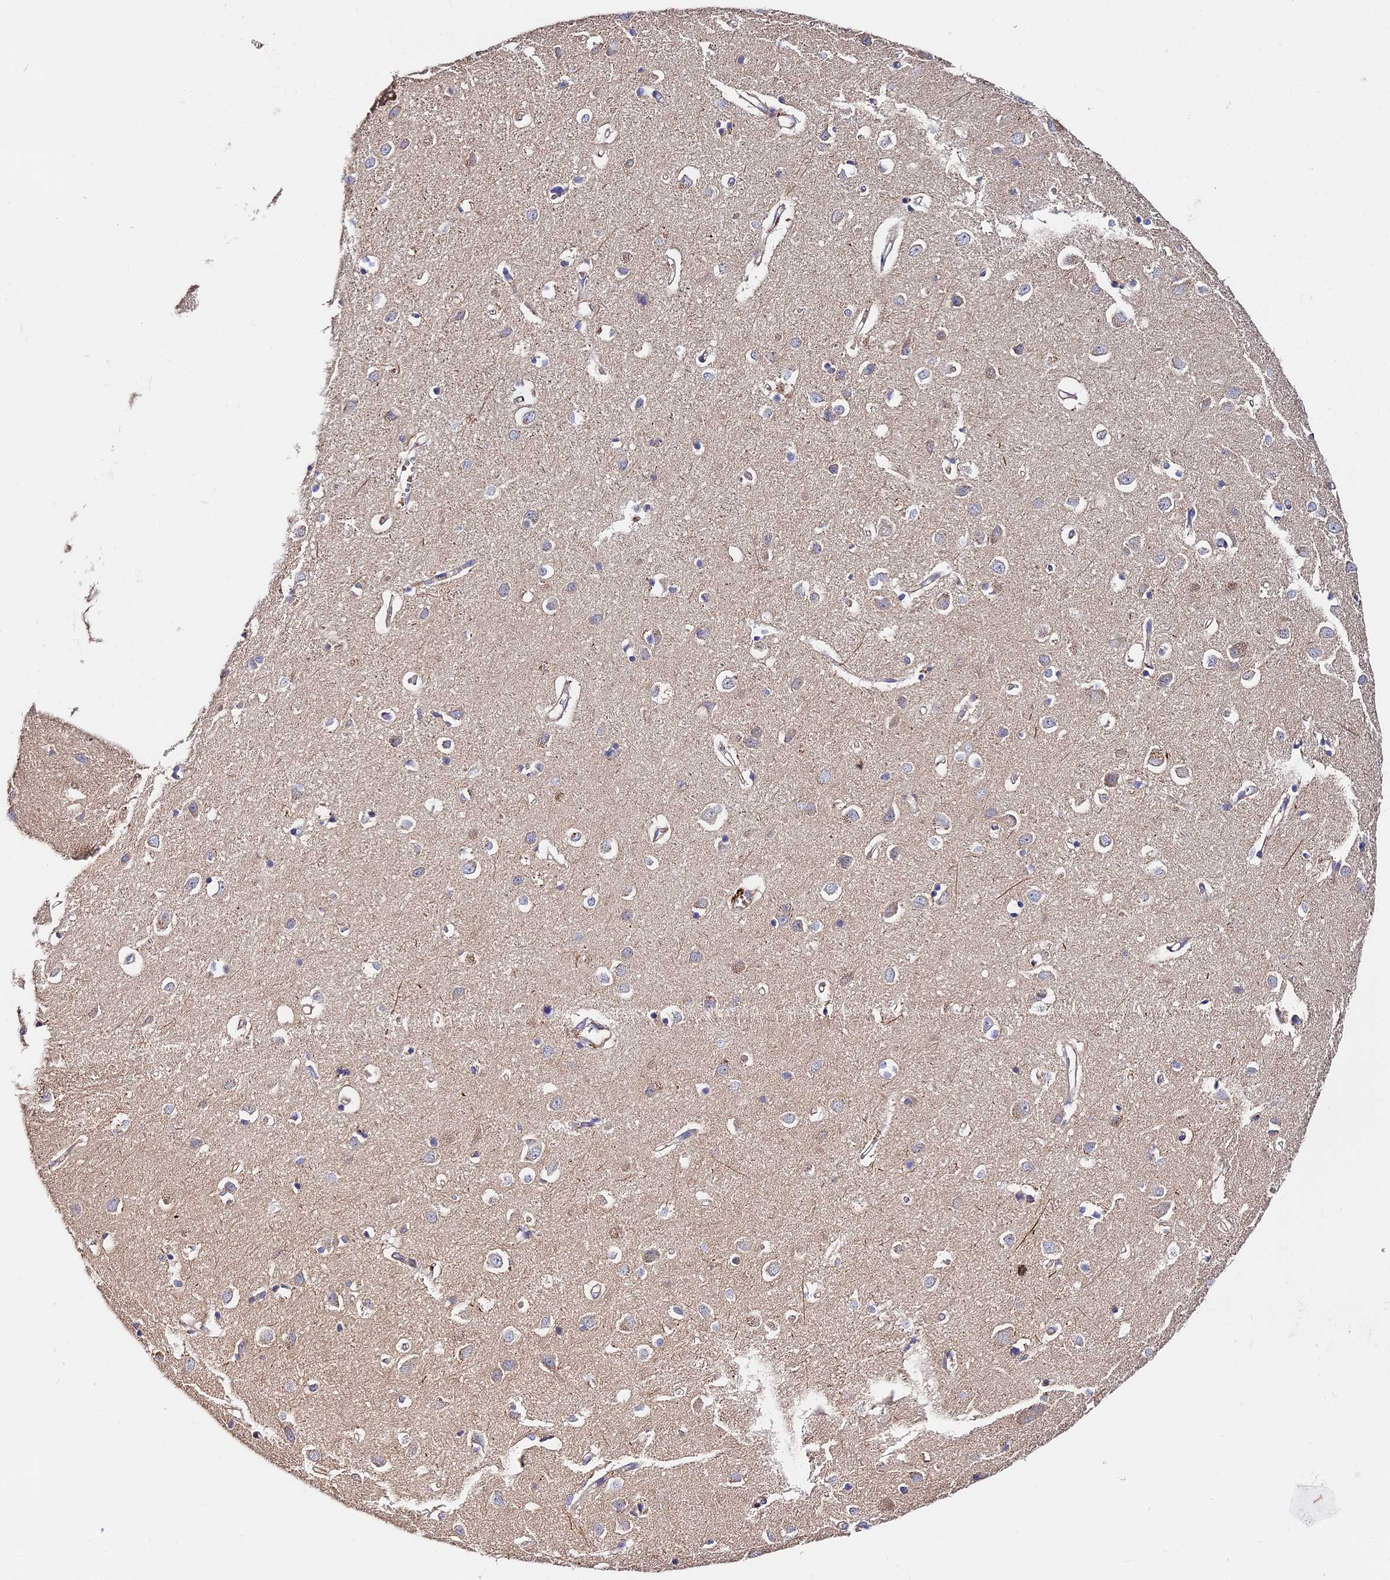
{"staining": {"intensity": "negative", "quantity": "none", "location": "none"}, "tissue": "cerebral cortex", "cell_type": "Endothelial cells", "image_type": "normal", "snomed": [{"axis": "morphology", "description": "Normal tissue, NOS"}, {"axis": "topography", "description": "Cerebral cortex"}], "caption": "Immunohistochemistry (IHC) image of normal cerebral cortex: human cerebral cortex stained with DAB shows no significant protein positivity in endothelial cells.", "gene": "MISP3", "patient": {"sex": "female", "age": 64}}